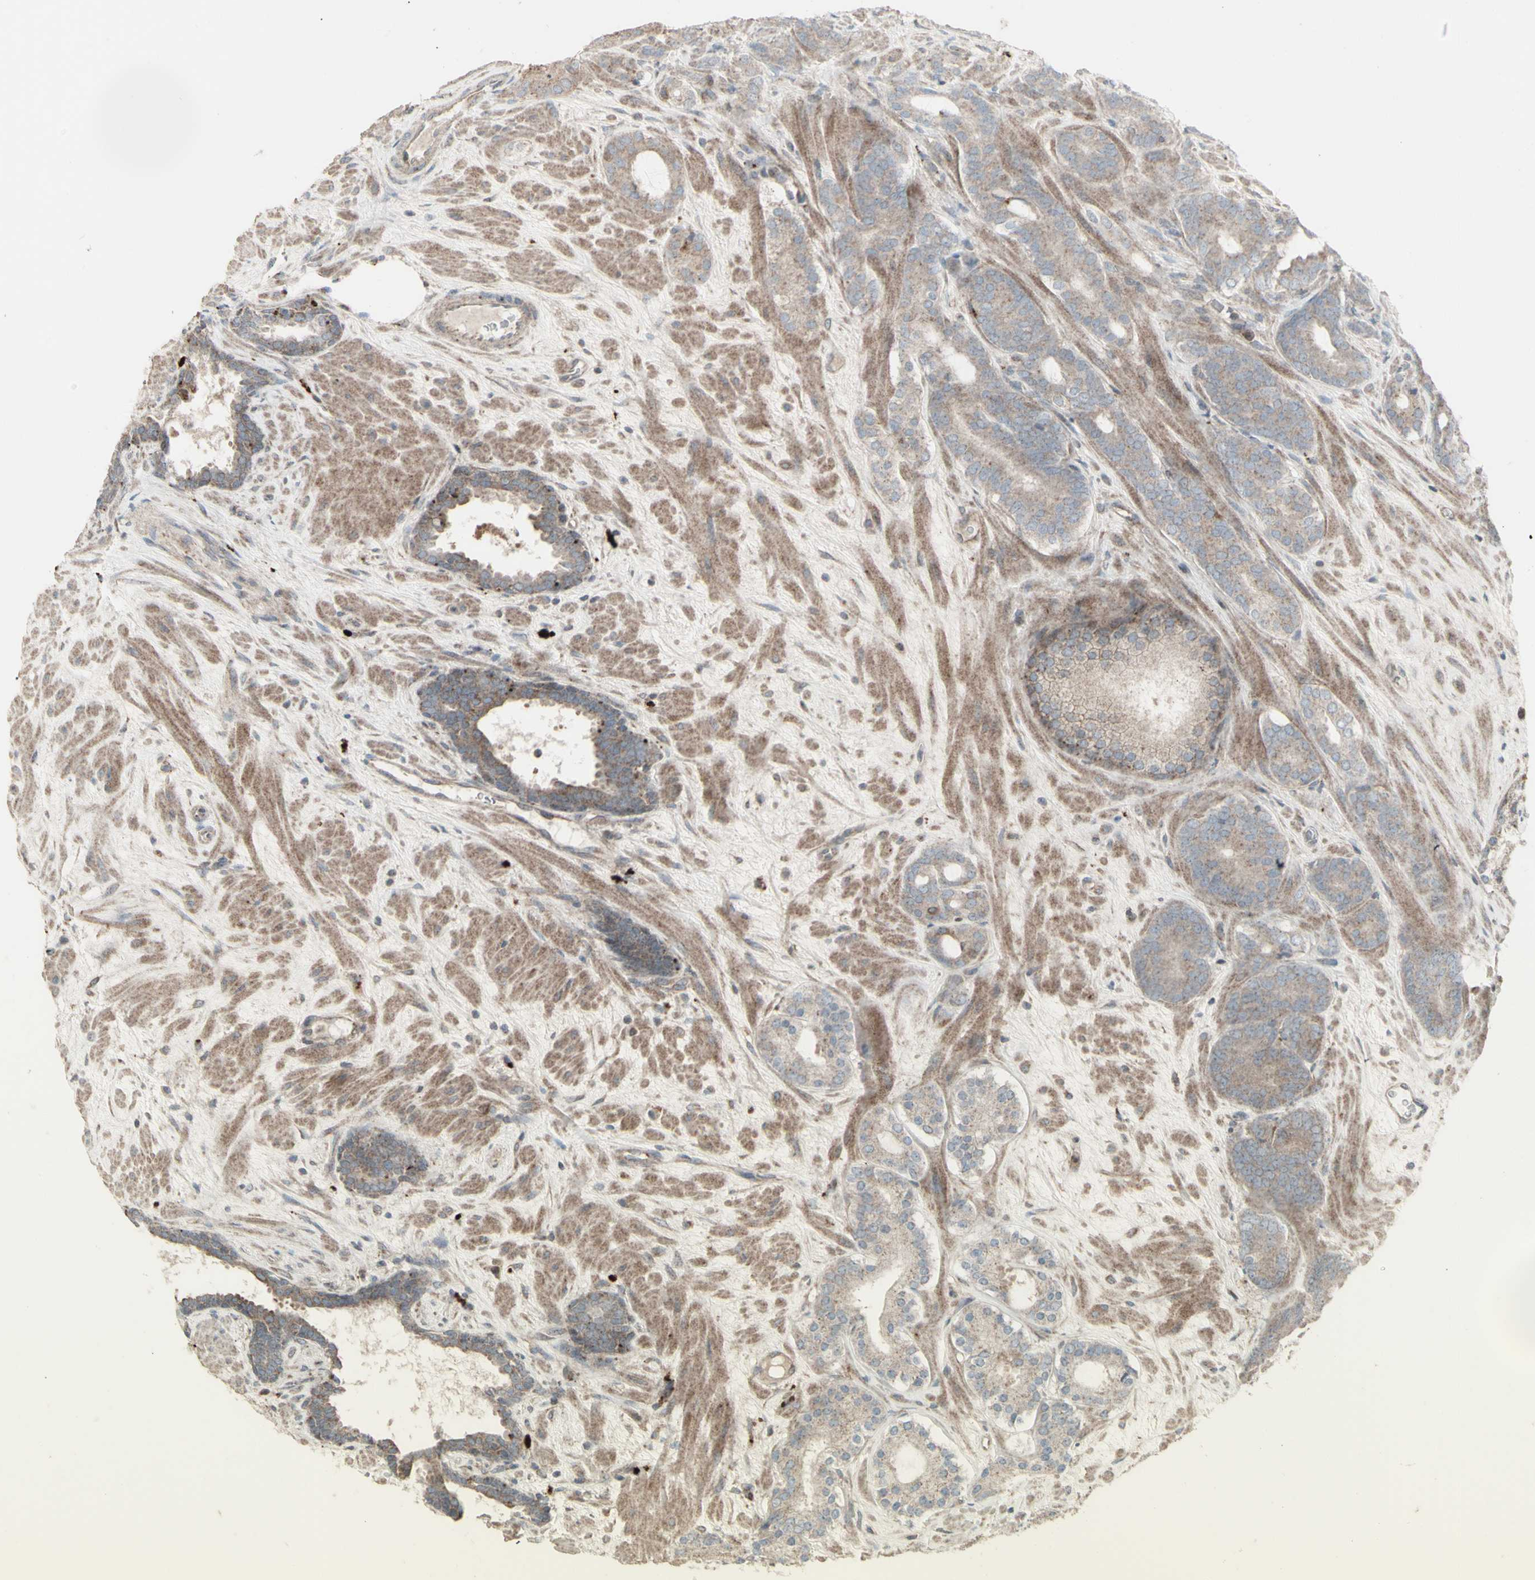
{"staining": {"intensity": "moderate", "quantity": ">75%", "location": "cytoplasmic/membranous"}, "tissue": "prostate cancer", "cell_type": "Tumor cells", "image_type": "cancer", "snomed": [{"axis": "morphology", "description": "Adenocarcinoma, Low grade"}, {"axis": "topography", "description": "Prostate"}], "caption": "Prostate cancer was stained to show a protein in brown. There is medium levels of moderate cytoplasmic/membranous staining in about >75% of tumor cells.", "gene": "RNASEL", "patient": {"sex": "male", "age": 63}}